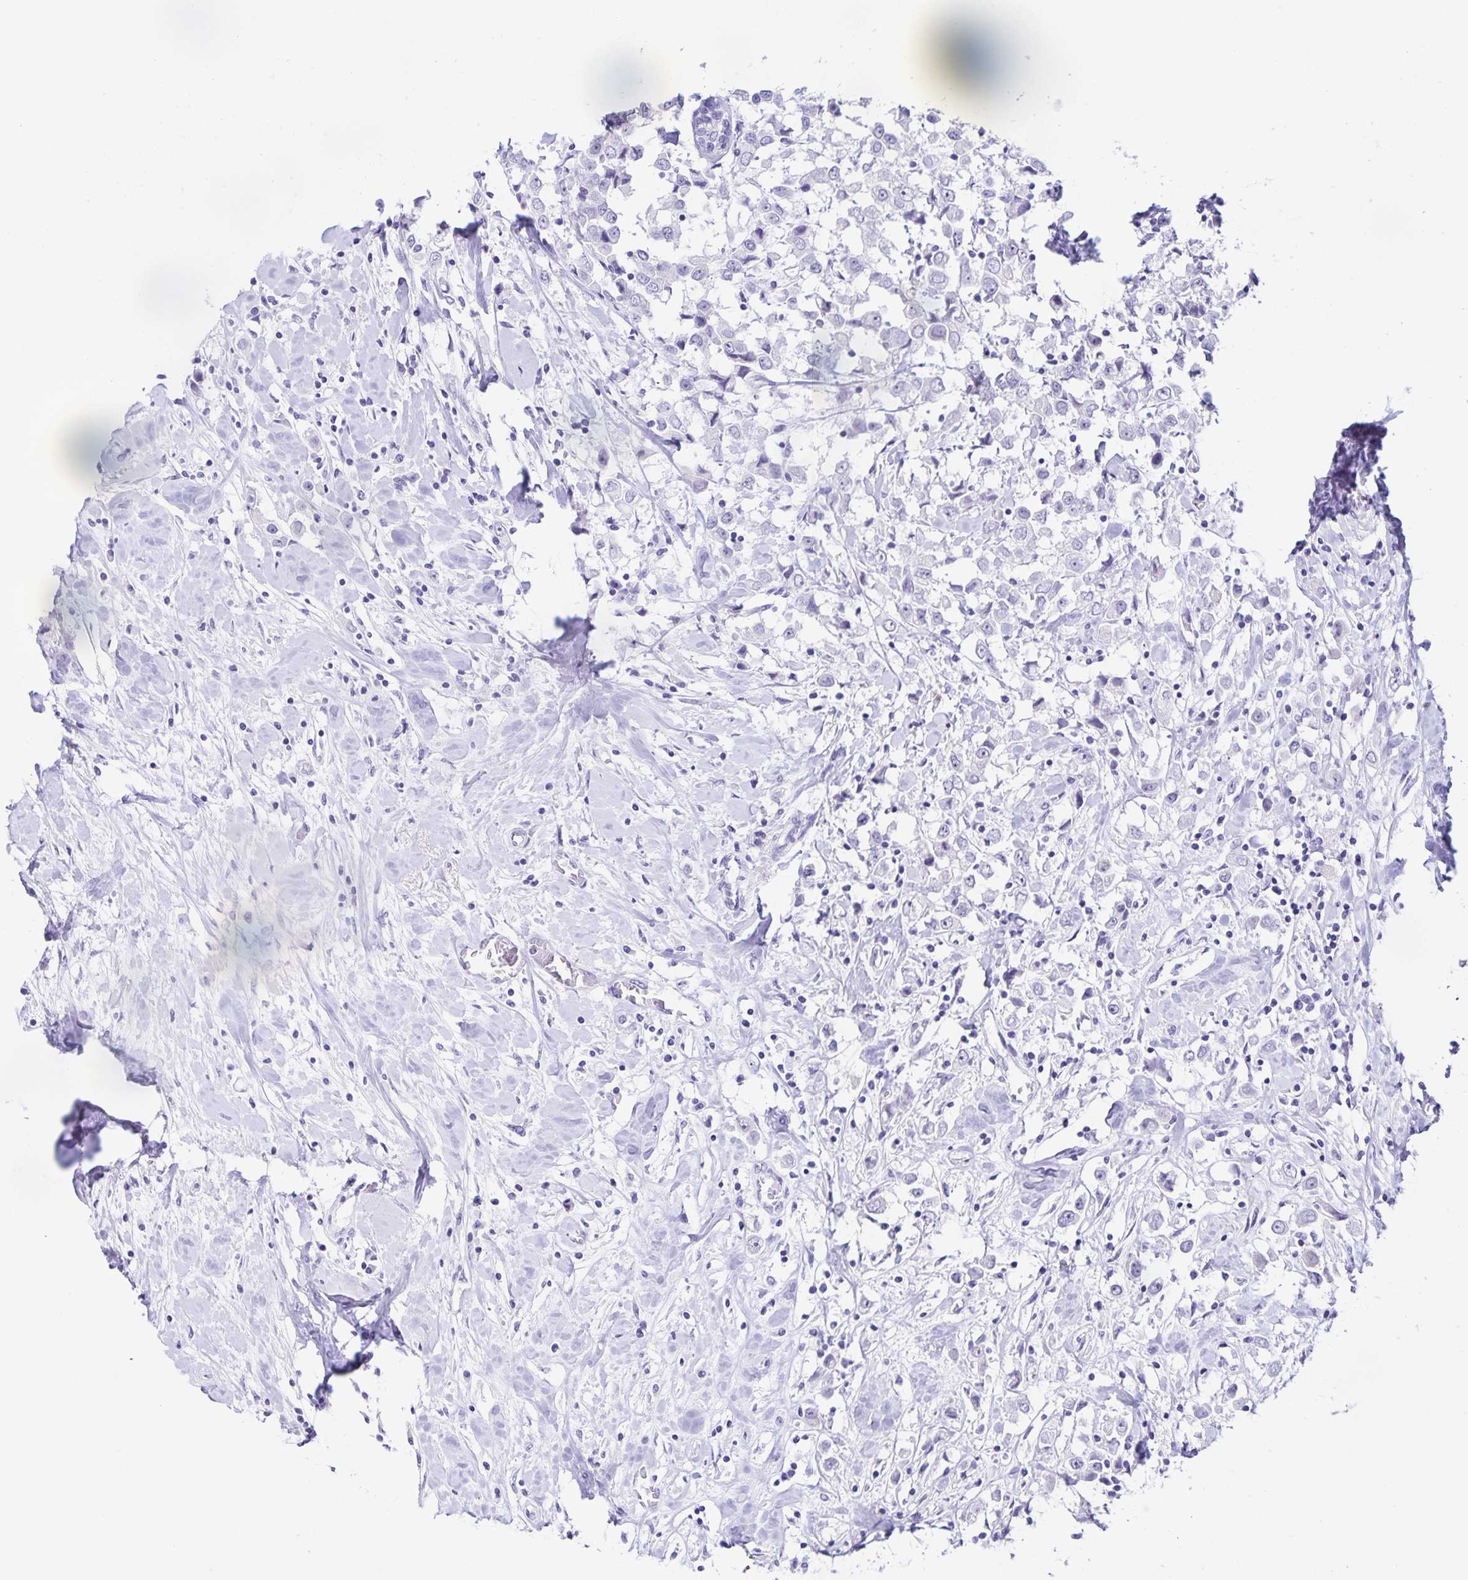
{"staining": {"intensity": "negative", "quantity": "none", "location": "none"}, "tissue": "breast cancer", "cell_type": "Tumor cells", "image_type": "cancer", "snomed": [{"axis": "morphology", "description": "Duct carcinoma"}, {"axis": "topography", "description": "Breast"}], "caption": "Immunohistochemistry (IHC) photomicrograph of human breast cancer (infiltrating ductal carcinoma) stained for a protein (brown), which displays no staining in tumor cells. The staining is performed using DAB (3,3'-diaminobenzidine) brown chromogen with nuclei counter-stained in using hematoxylin.", "gene": "FAM170A", "patient": {"sex": "female", "age": 61}}